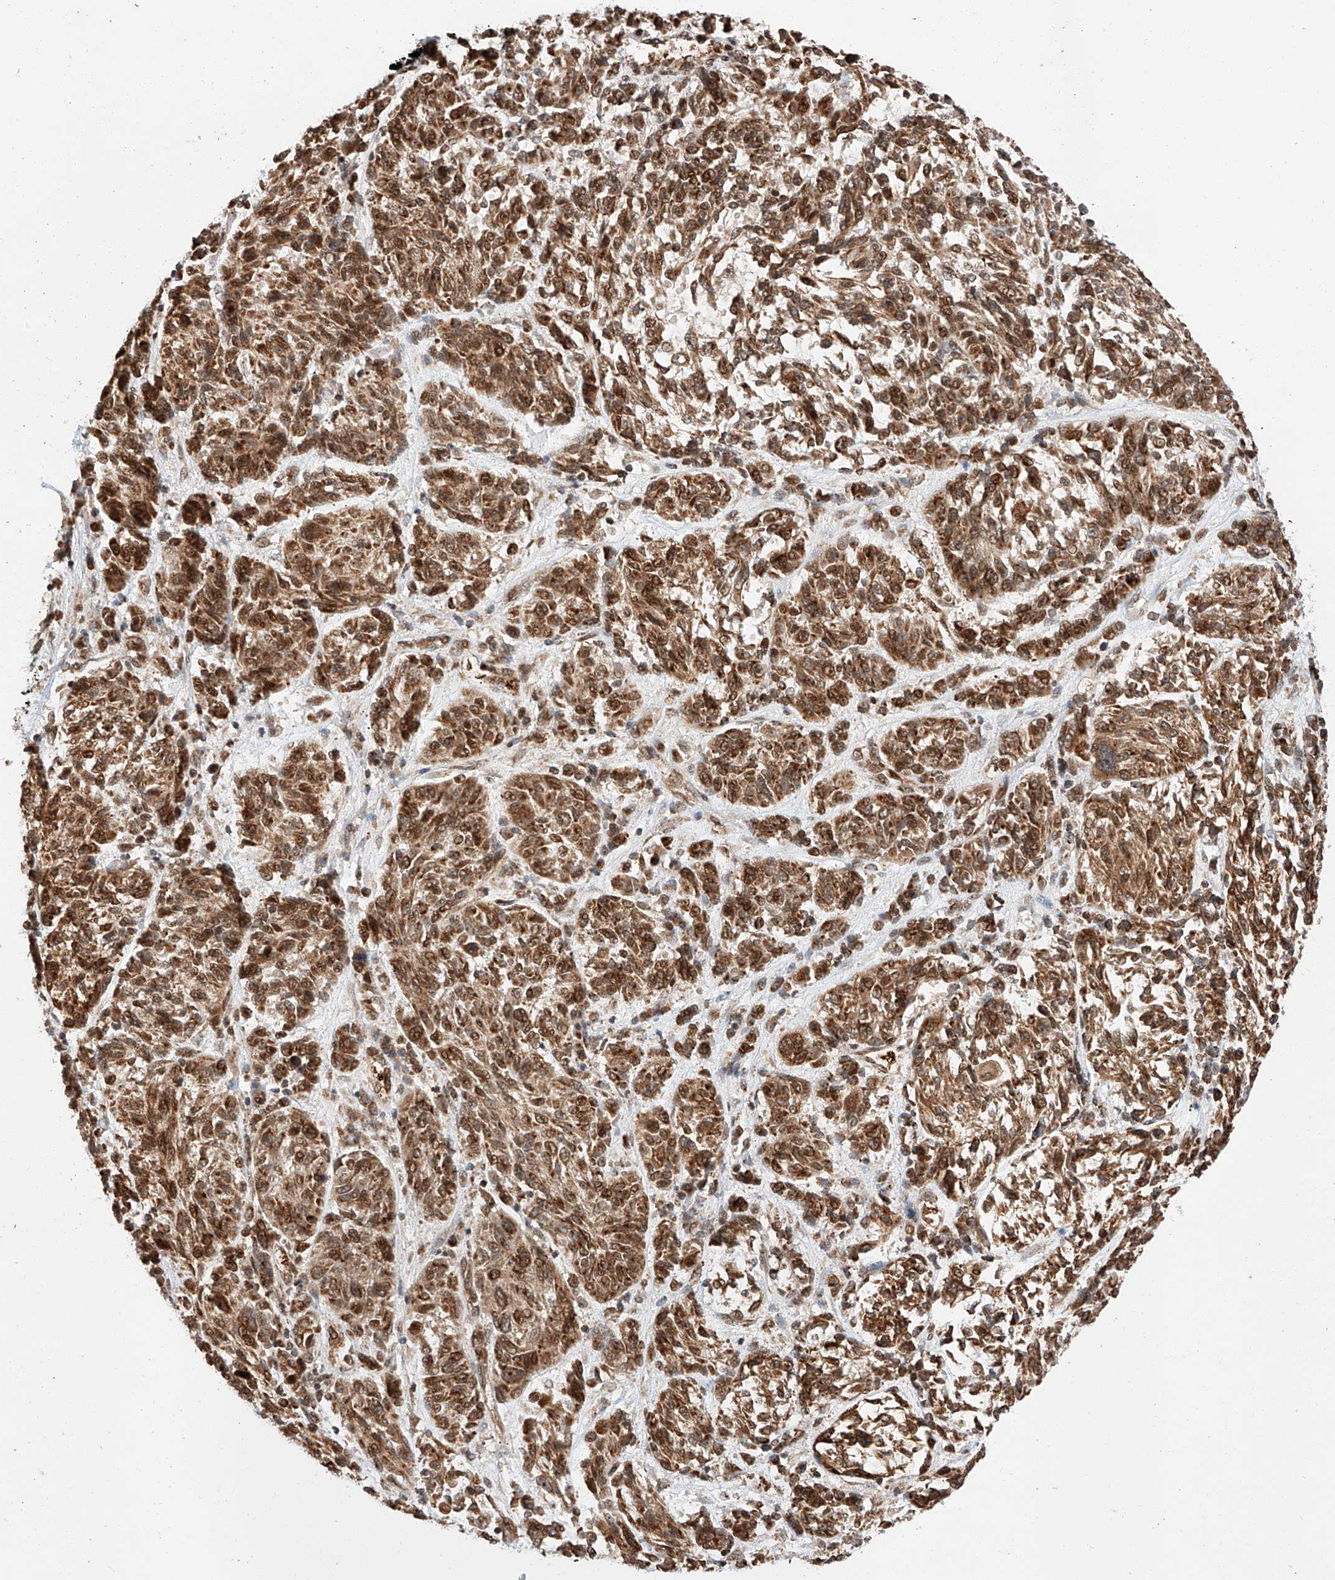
{"staining": {"intensity": "moderate", "quantity": ">75%", "location": "cytoplasmic/membranous,nuclear"}, "tissue": "melanoma", "cell_type": "Tumor cells", "image_type": "cancer", "snomed": [{"axis": "morphology", "description": "Malignant melanoma, NOS"}, {"axis": "topography", "description": "Skin"}], "caption": "This histopathology image exhibits immunohistochemistry (IHC) staining of melanoma, with medium moderate cytoplasmic/membranous and nuclear staining in approximately >75% of tumor cells.", "gene": "THTPA", "patient": {"sex": "male", "age": 53}}